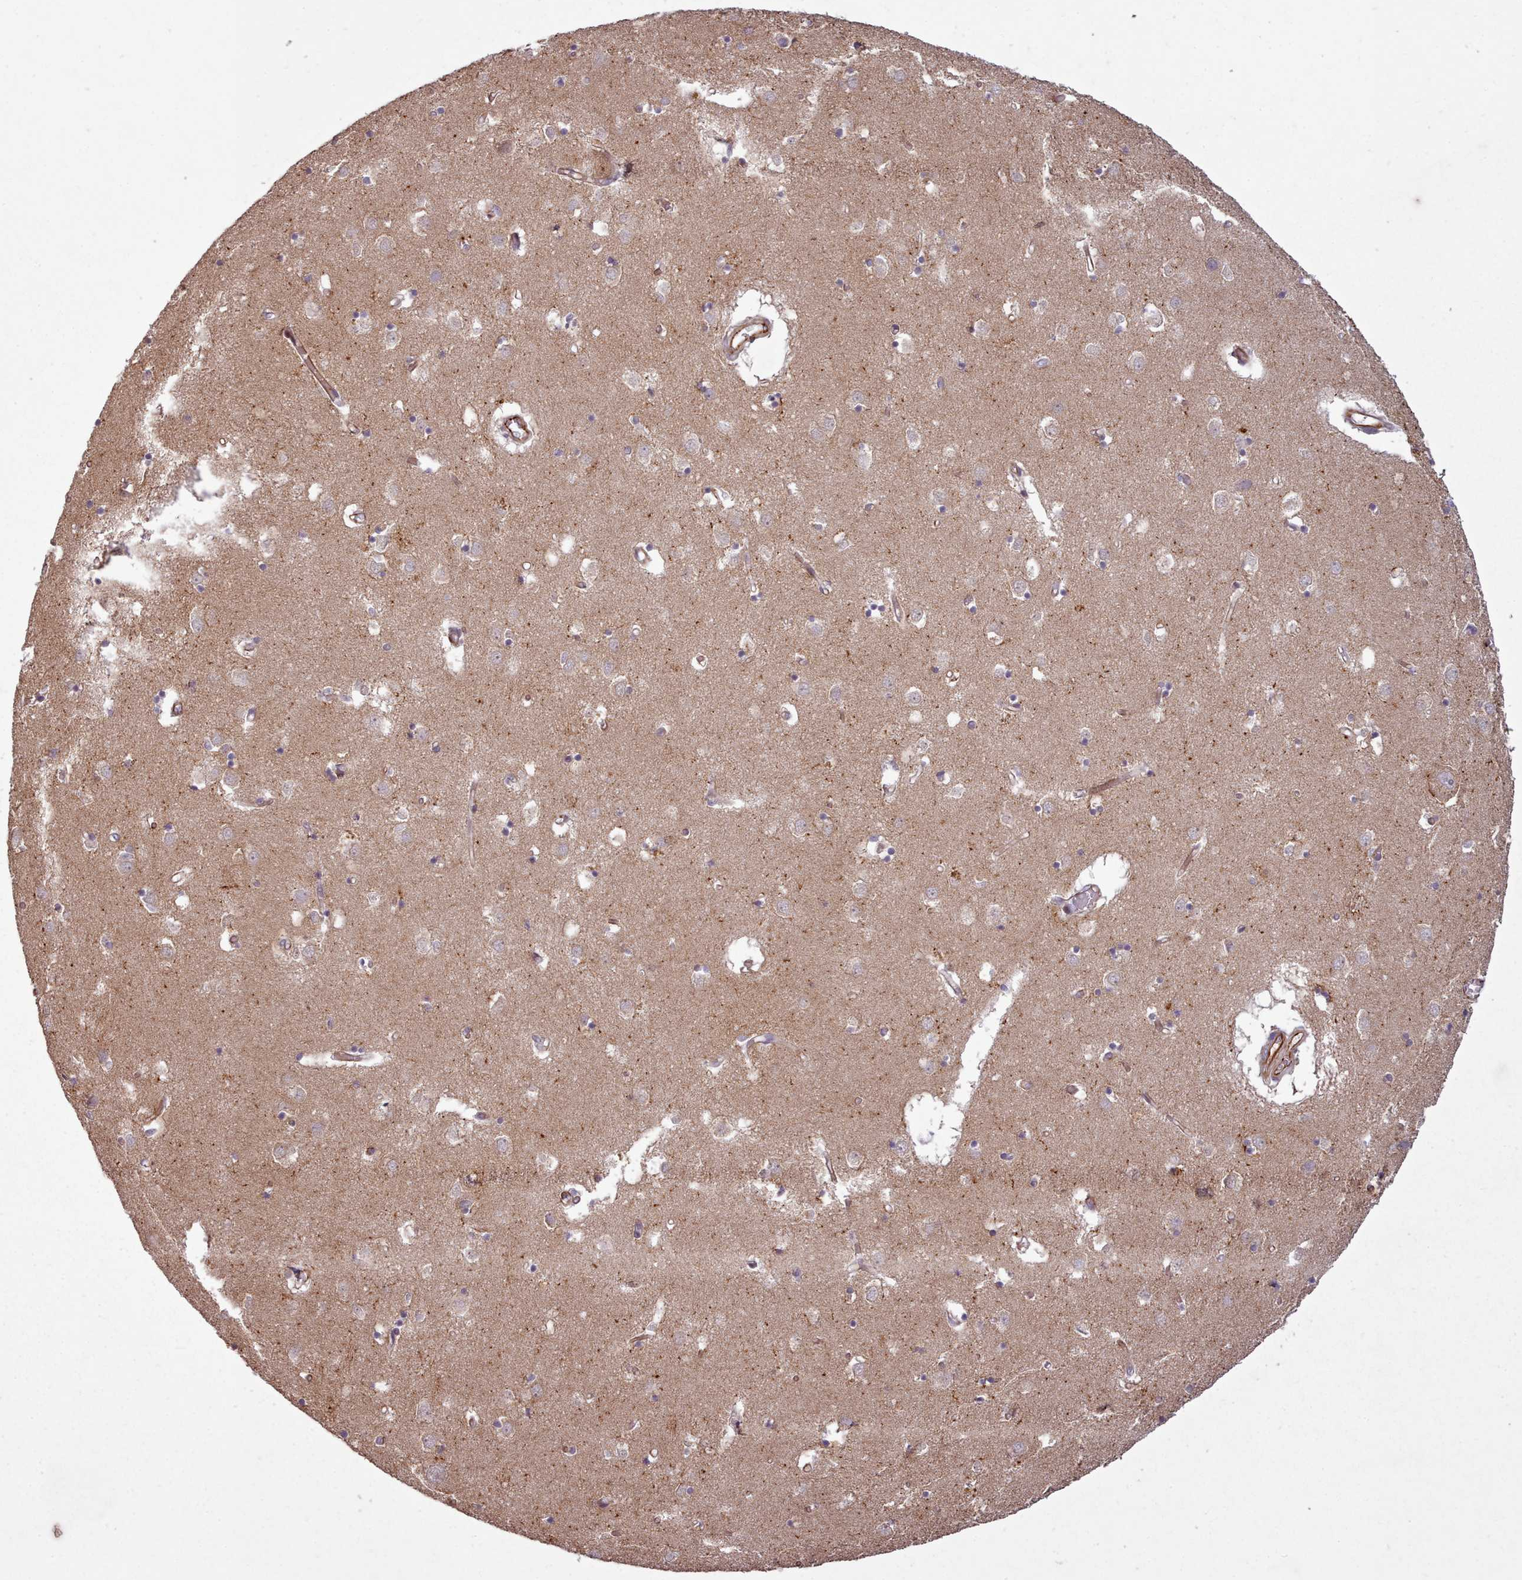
{"staining": {"intensity": "negative", "quantity": "none", "location": "none"}, "tissue": "caudate", "cell_type": "Glial cells", "image_type": "normal", "snomed": [{"axis": "morphology", "description": "Normal tissue, NOS"}, {"axis": "topography", "description": "Lateral ventricle wall"}], "caption": "There is no significant staining in glial cells of caudate. (Stains: DAB immunohistochemistry with hematoxylin counter stain, Microscopy: brightfield microscopy at high magnification).", "gene": "GBGT1", "patient": {"sex": "male", "age": 70}}